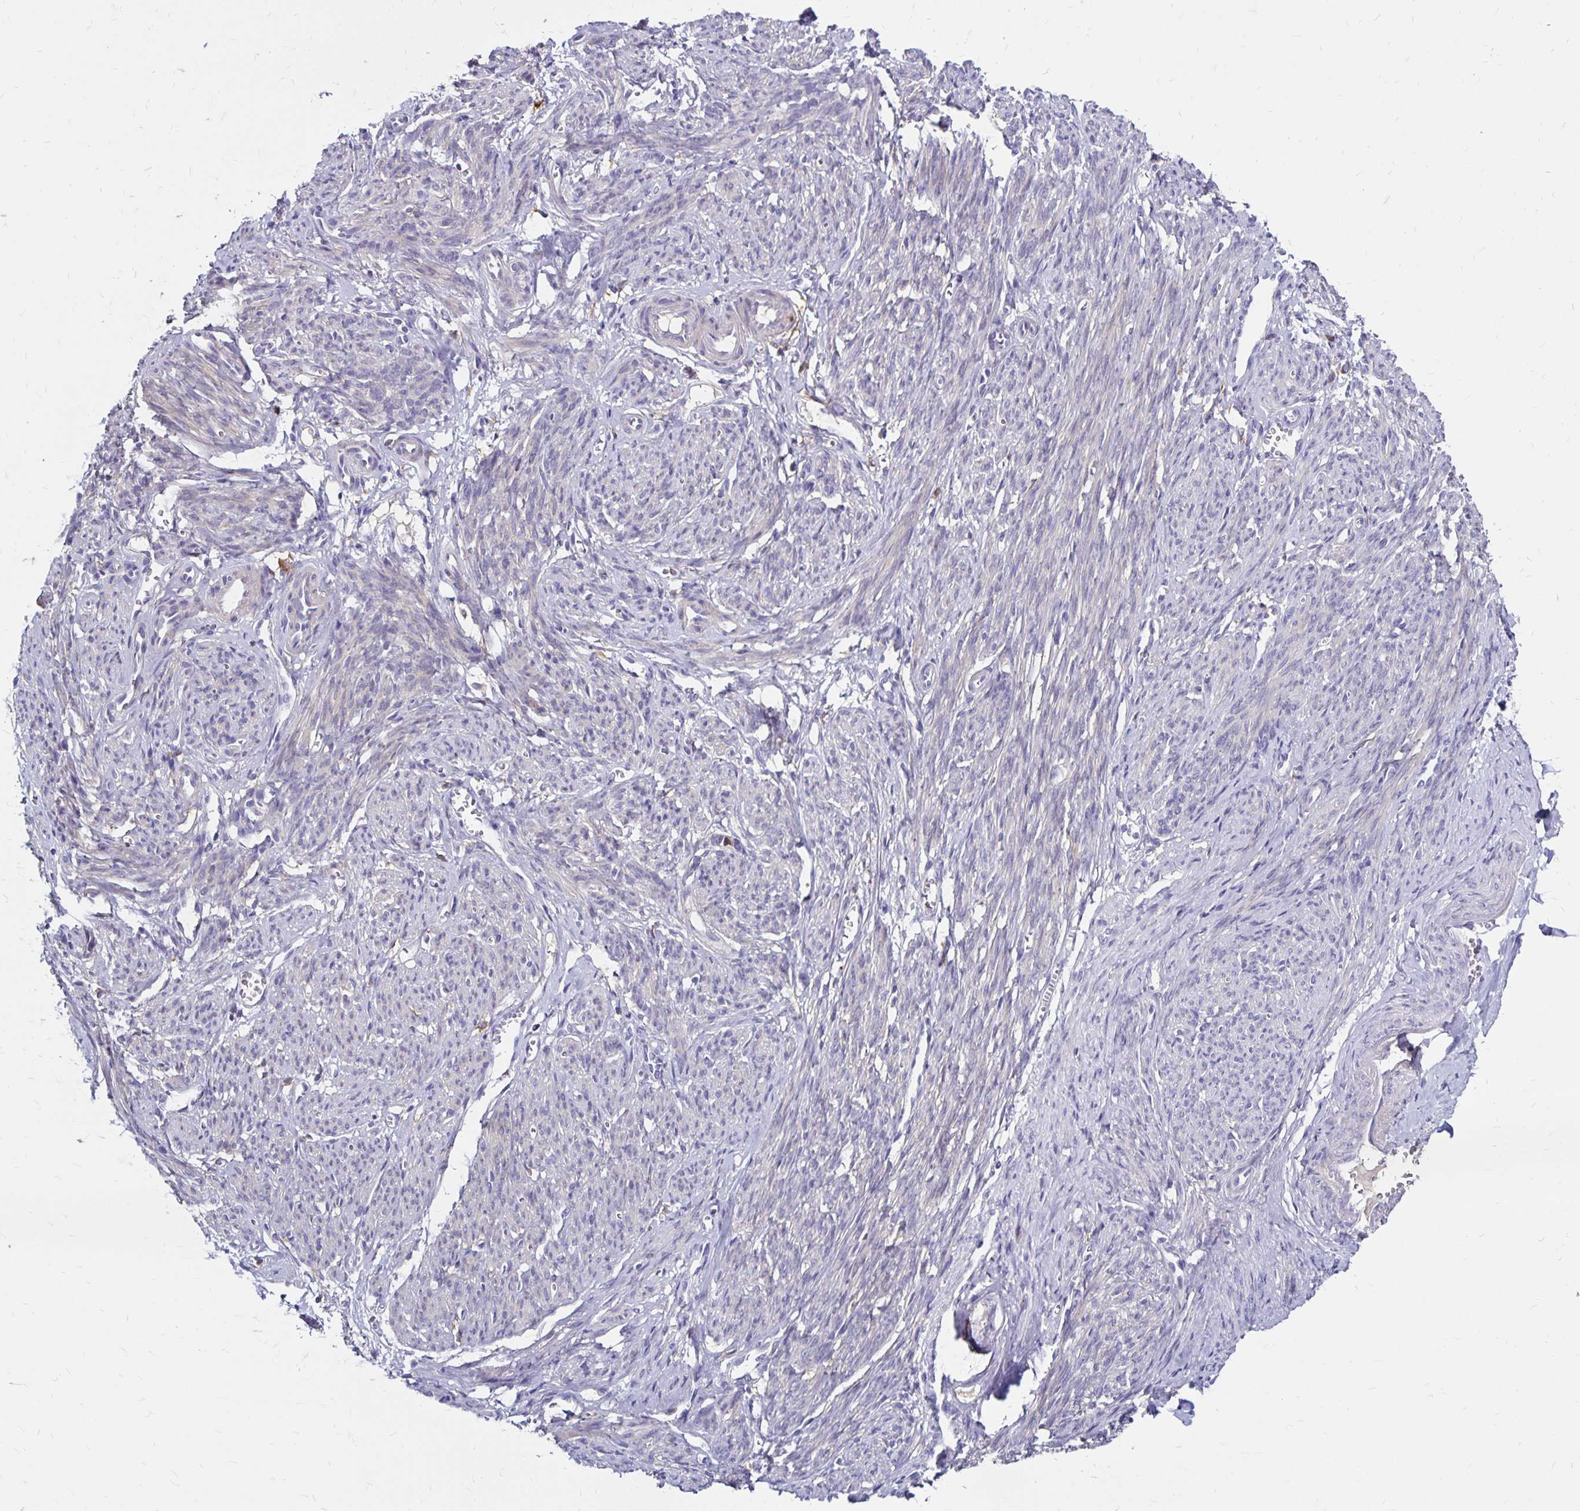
{"staining": {"intensity": "negative", "quantity": "none", "location": "none"}, "tissue": "smooth muscle", "cell_type": "Smooth muscle cells", "image_type": "normal", "snomed": [{"axis": "morphology", "description": "Normal tissue, NOS"}, {"axis": "topography", "description": "Smooth muscle"}], "caption": "High power microscopy photomicrograph of an immunohistochemistry (IHC) photomicrograph of unremarkable smooth muscle, revealing no significant staining in smooth muscle cells.", "gene": "TNS3", "patient": {"sex": "female", "age": 65}}